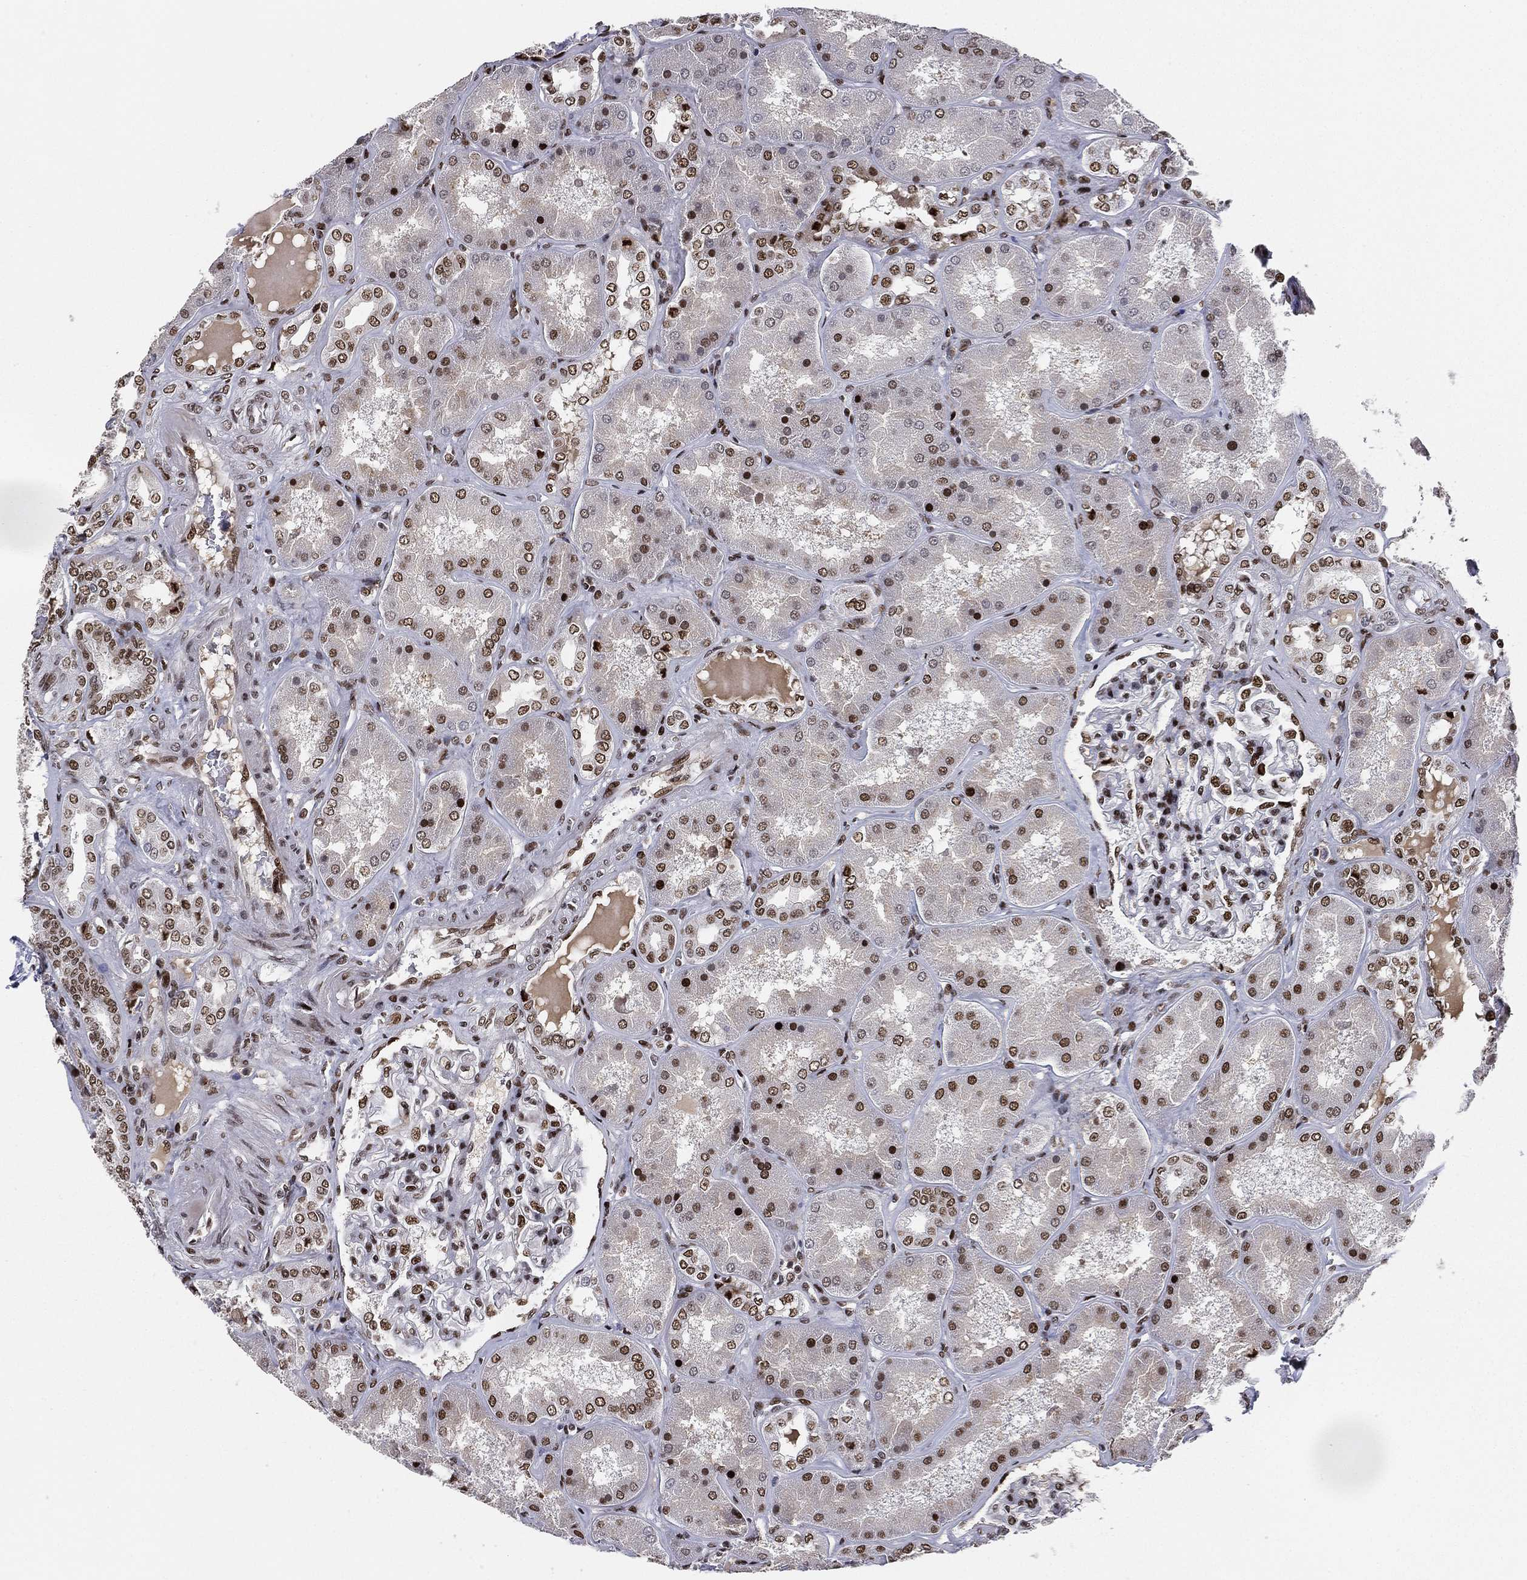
{"staining": {"intensity": "strong", "quantity": ">75%", "location": "nuclear"}, "tissue": "kidney", "cell_type": "Cells in glomeruli", "image_type": "normal", "snomed": [{"axis": "morphology", "description": "Normal tissue, NOS"}, {"axis": "topography", "description": "Kidney"}], "caption": "Protein positivity by IHC demonstrates strong nuclear staining in approximately >75% of cells in glomeruli in benign kidney.", "gene": "RTF1", "patient": {"sex": "female", "age": 56}}